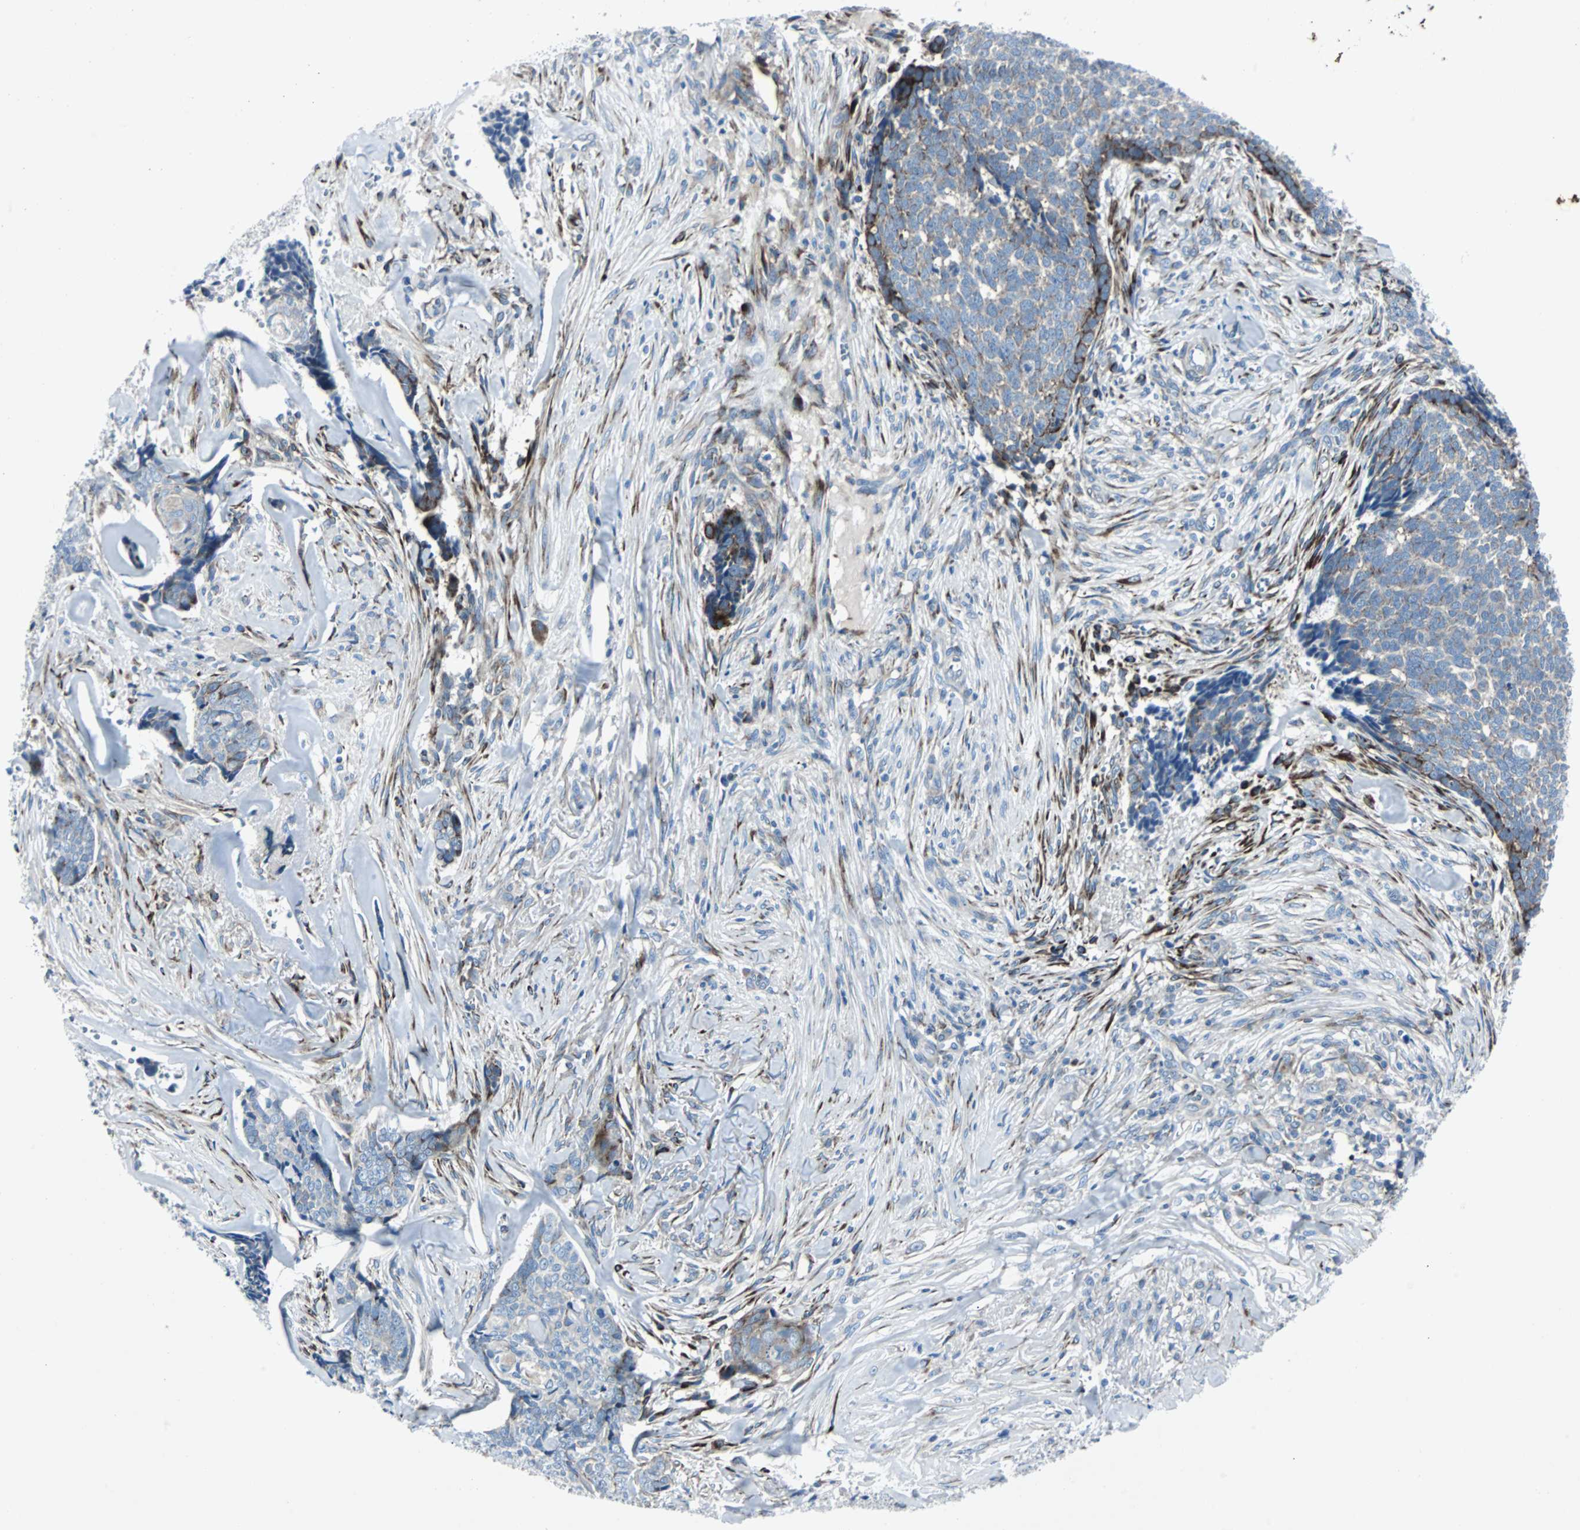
{"staining": {"intensity": "weak", "quantity": ">75%", "location": "cytoplasmic/membranous"}, "tissue": "skin cancer", "cell_type": "Tumor cells", "image_type": "cancer", "snomed": [{"axis": "morphology", "description": "Basal cell carcinoma"}, {"axis": "topography", "description": "Skin"}], "caption": "Weak cytoplasmic/membranous protein positivity is present in about >75% of tumor cells in skin cancer. The protein is shown in brown color, while the nuclei are stained blue.", "gene": "BBC3", "patient": {"sex": "male", "age": 84}}